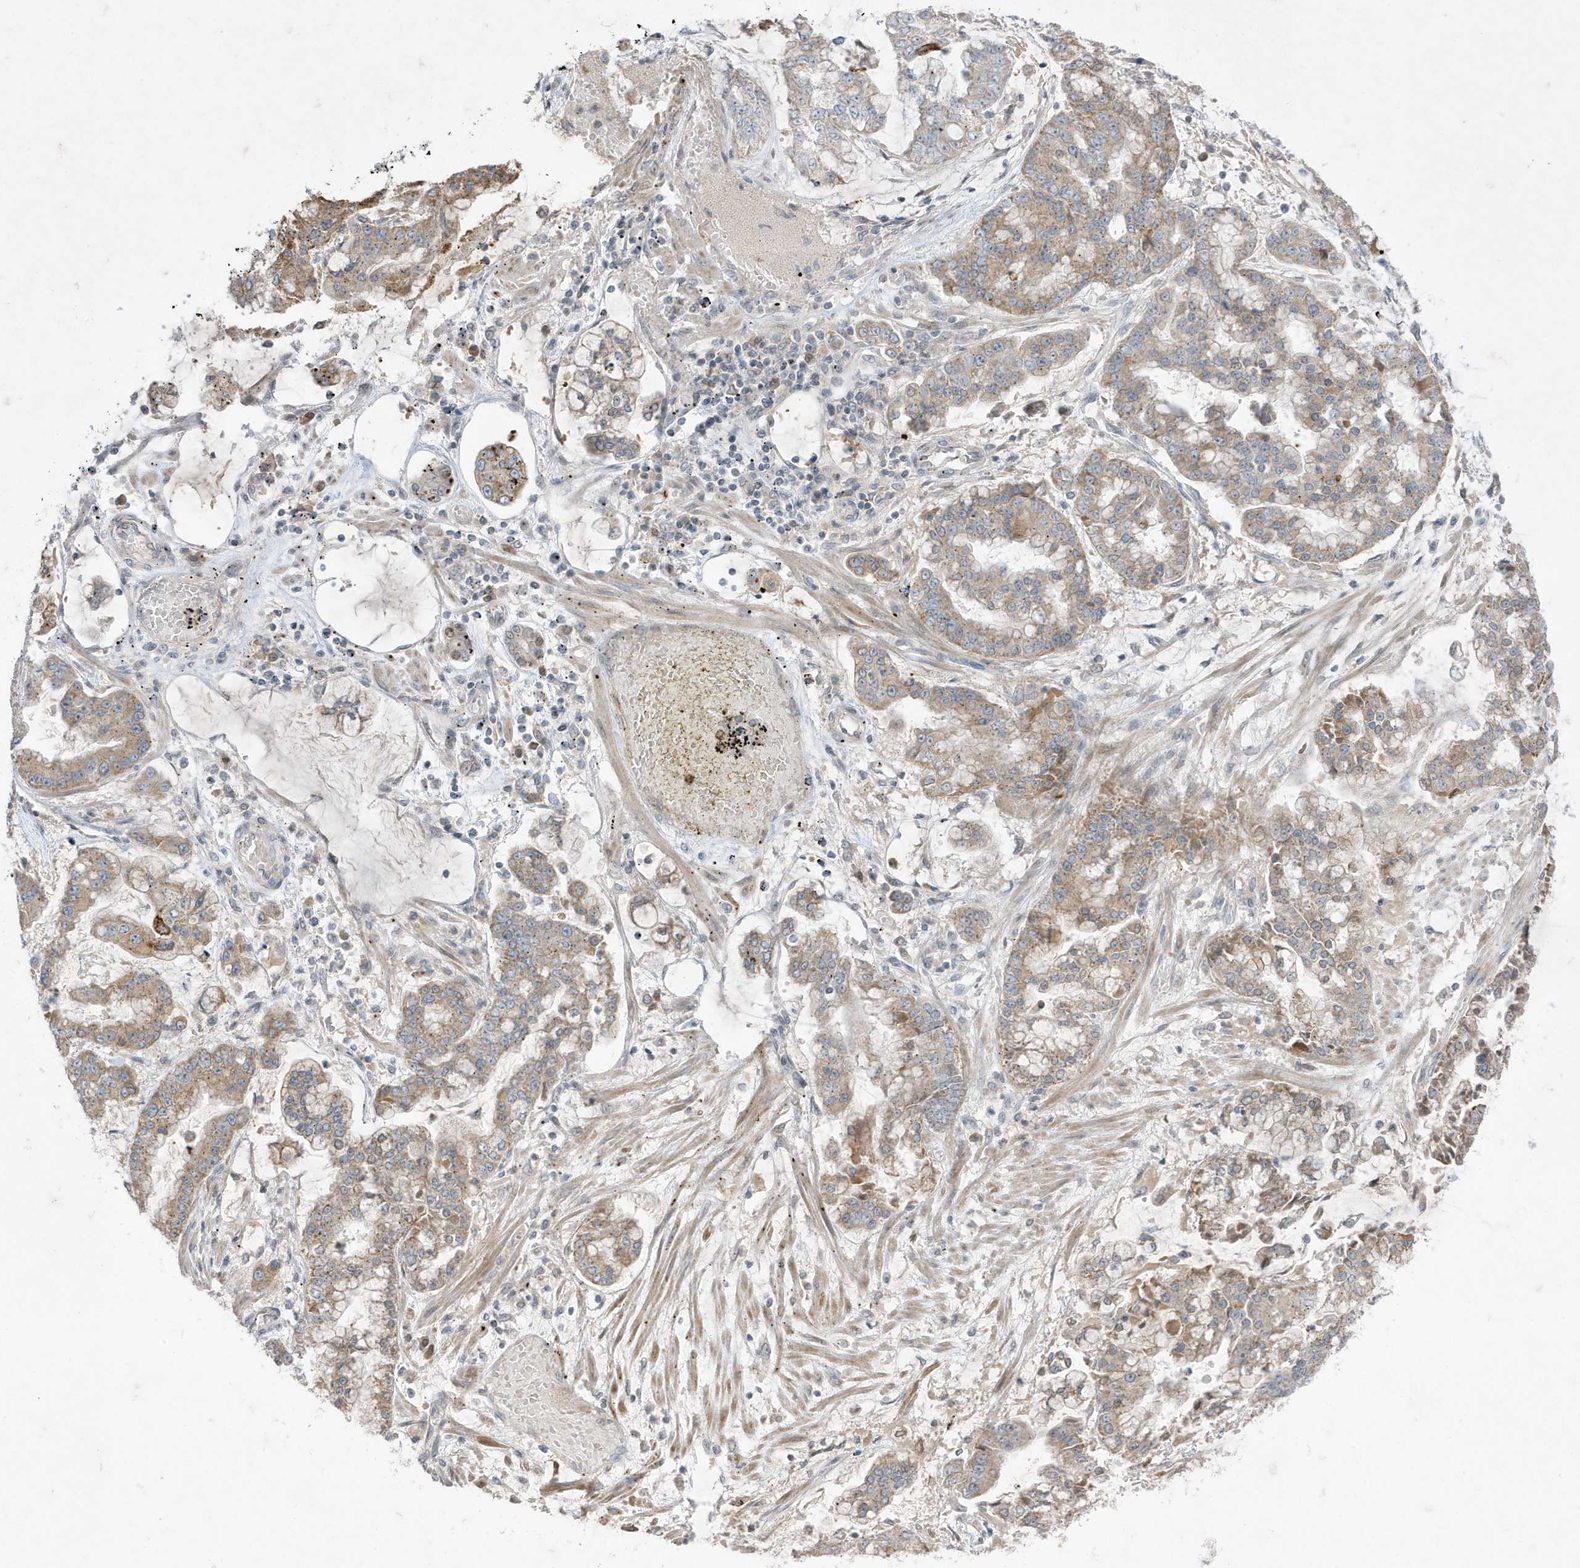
{"staining": {"intensity": "moderate", "quantity": ">75%", "location": "cytoplasmic/membranous"}, "tissue": "stomach cancer", "cell_type": "Tumor cells", "image_type": "cancer", "snomed": [{"axis": "morphology", "description": "Normal tissue, NOS"}, {"axis": "morphology", "description": "Adenocarcinoma, NOS"}, {"axis": "topography", "description": "Stomach, upper"}, {"axis": "topography", "description": "Stomach"}], "caption": "Immunohistochemistry (IHC) image of adenocarcinoma (stomach) stained for a protein (brown), which demonstrates medium levels of moderate cytoplasmic/membranous positivity in about >75% of tumor cells.", "gene": "FNDC1", "patient": {"sex": "male", "age": 76}}